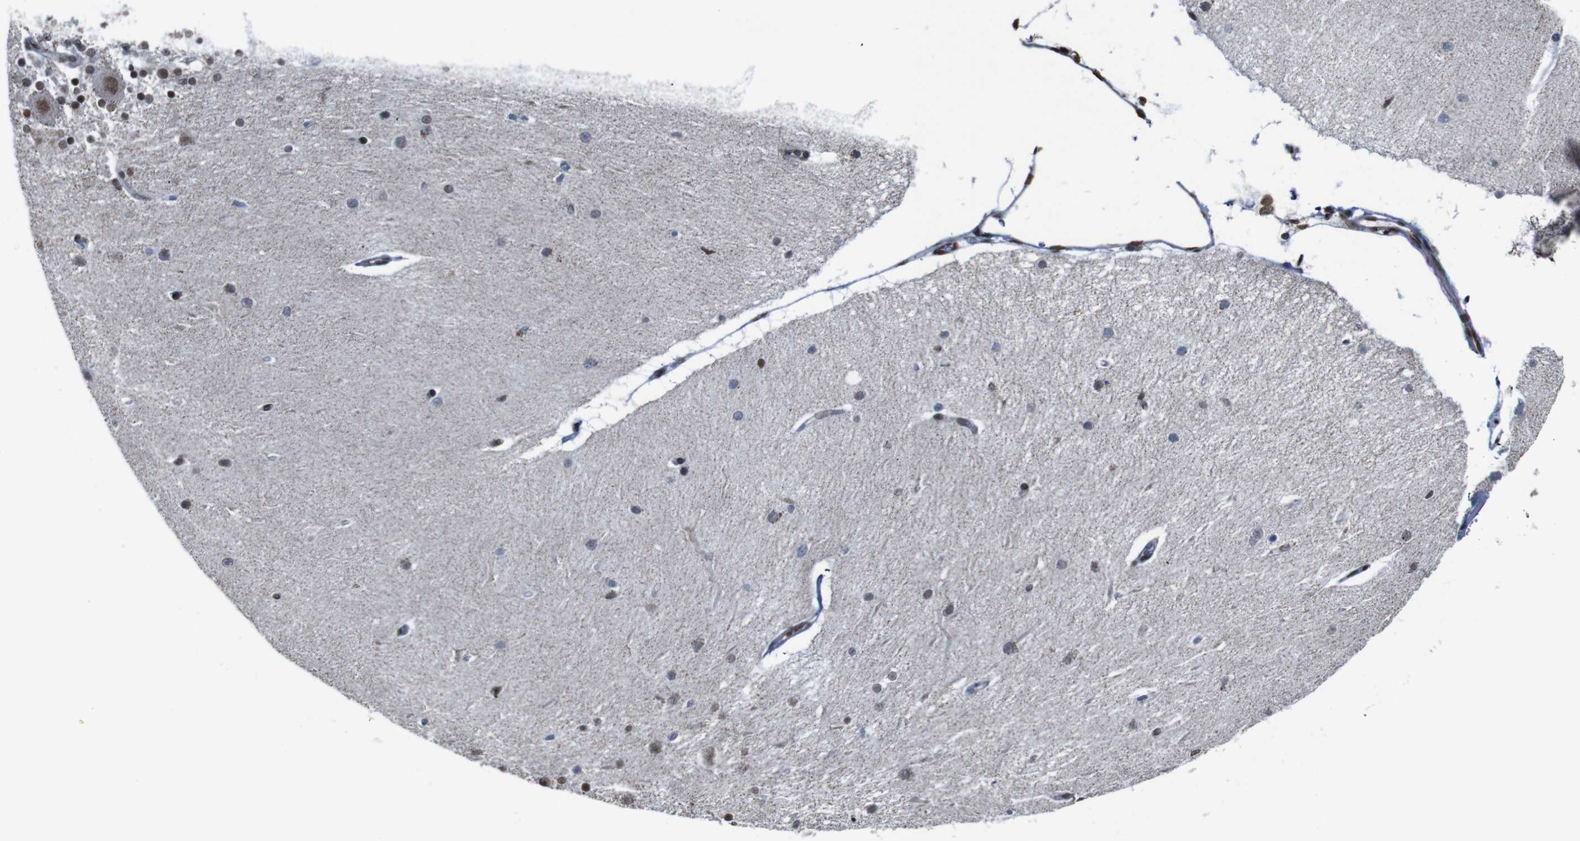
{"staining": {"intensity": "moderate", "quantity": "25%-75%", "location": "cytoplasmic/membranous,nuclear"}, "tissue": "cerebellum", "cell_type": "Cells in granular layer", "image_type": "normal", "snomed": [{"axis": "morphology", "description": "Normal tissue, NOS"}, {"axis": "topography", "description": "Cerebellum"}], "caption": "A brown stain highlights moderate cytoplasmic/membranous,nuclear expression of a protein in cells in granular layer of unremarkable human cerebellum. Immunohistochemistry stains the protein in brown and the nuclei are stained blue.", "gene": "ROMO1", "patient": {"sex": "female", "age": 54}}